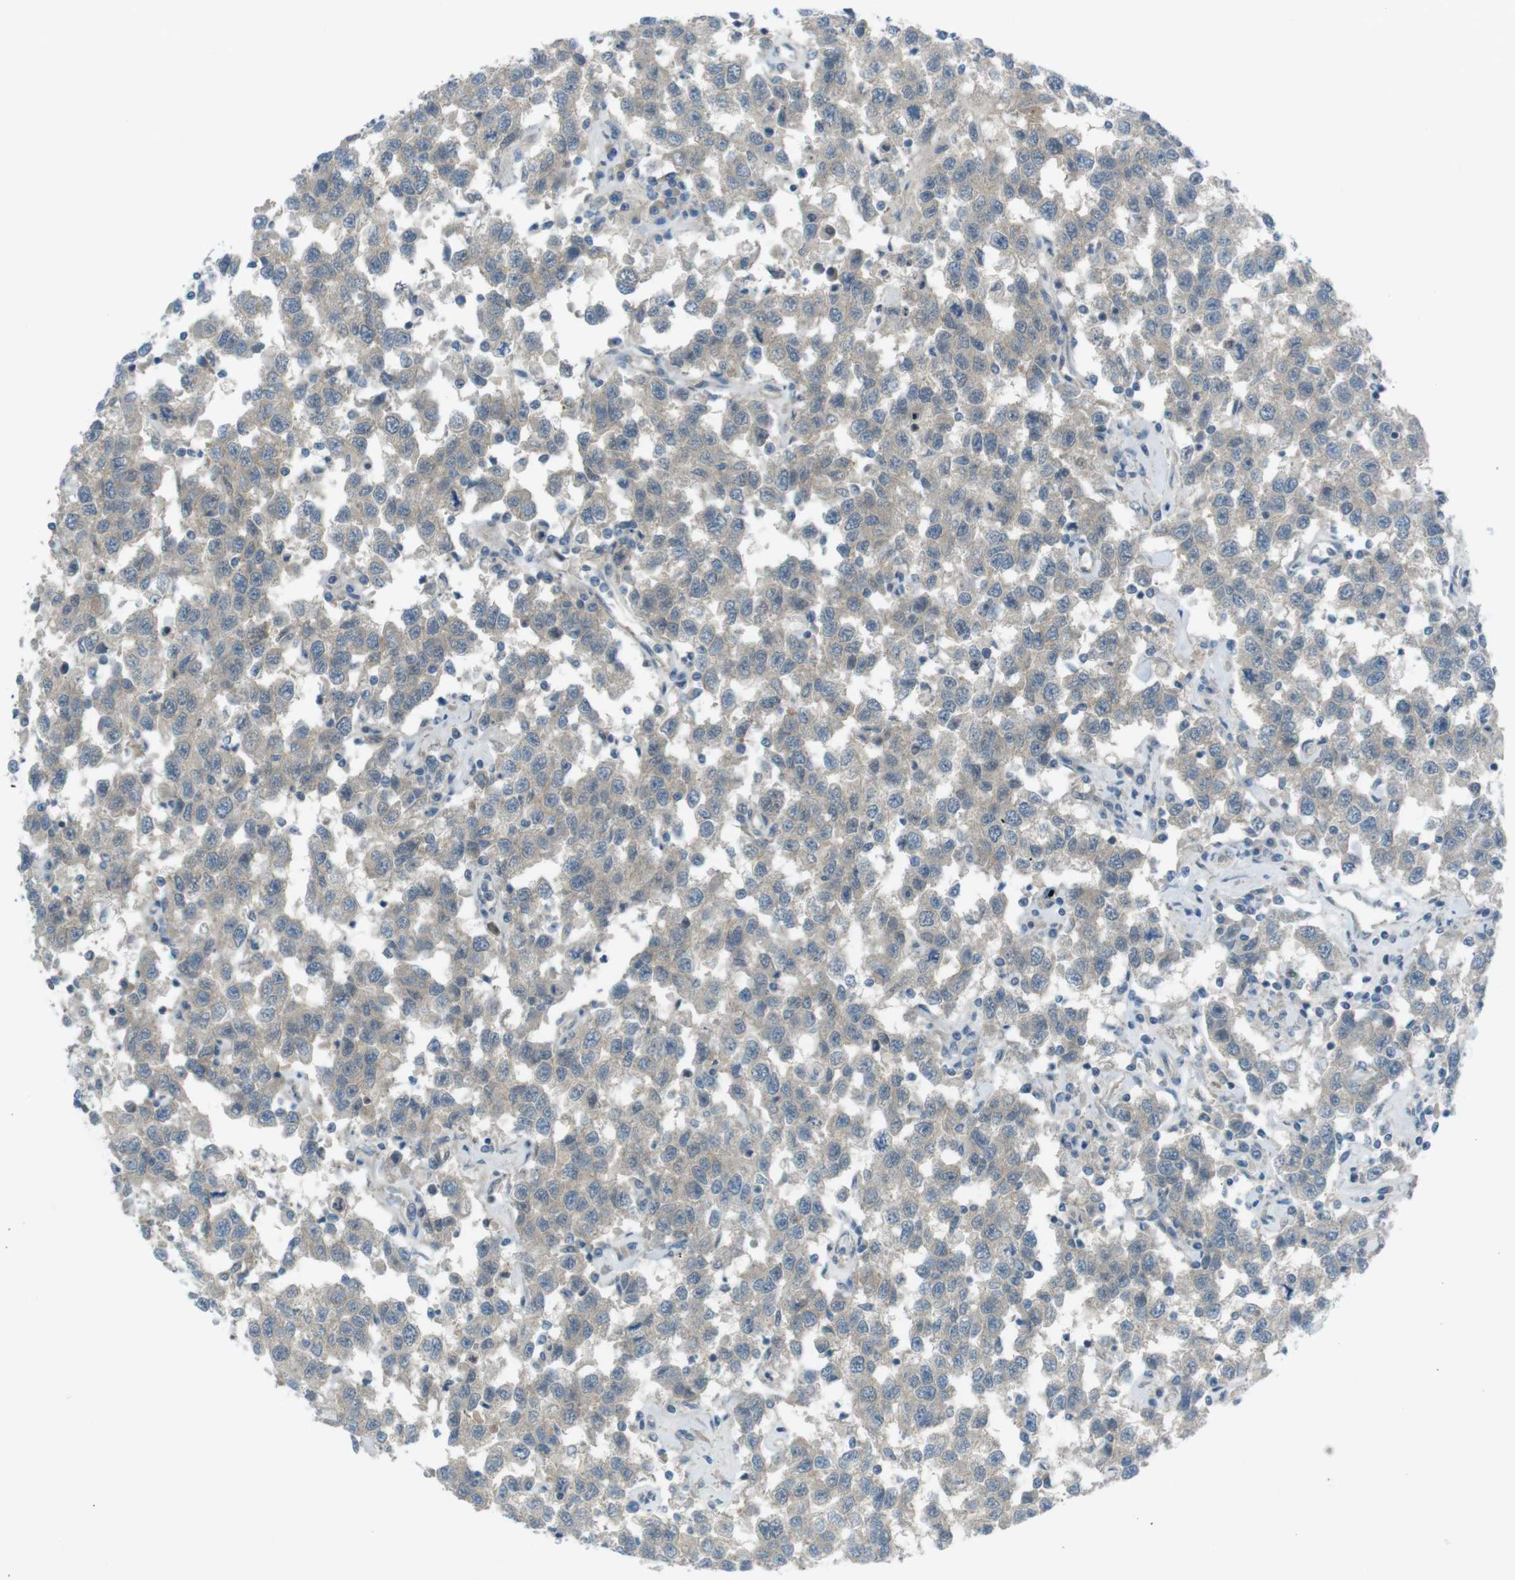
{"staining": {"intensity": "negative", "quantity": "none", "location": "none"}, "tissue": "testis cancer", "cell_type": "Tumor cells", "image_type": "cancer", "snomed": [{"axis": "morphology", "description": "Seminoma, NOS"}, {"axis": "topography", "description": "Testis"}], "caption": "Immunohistochemical staining of seminoma (testis) reveals no significant positivity in tumor cells.", "gene": "ZDHHC20", "patient": {"sex": "male", "age": 41}}